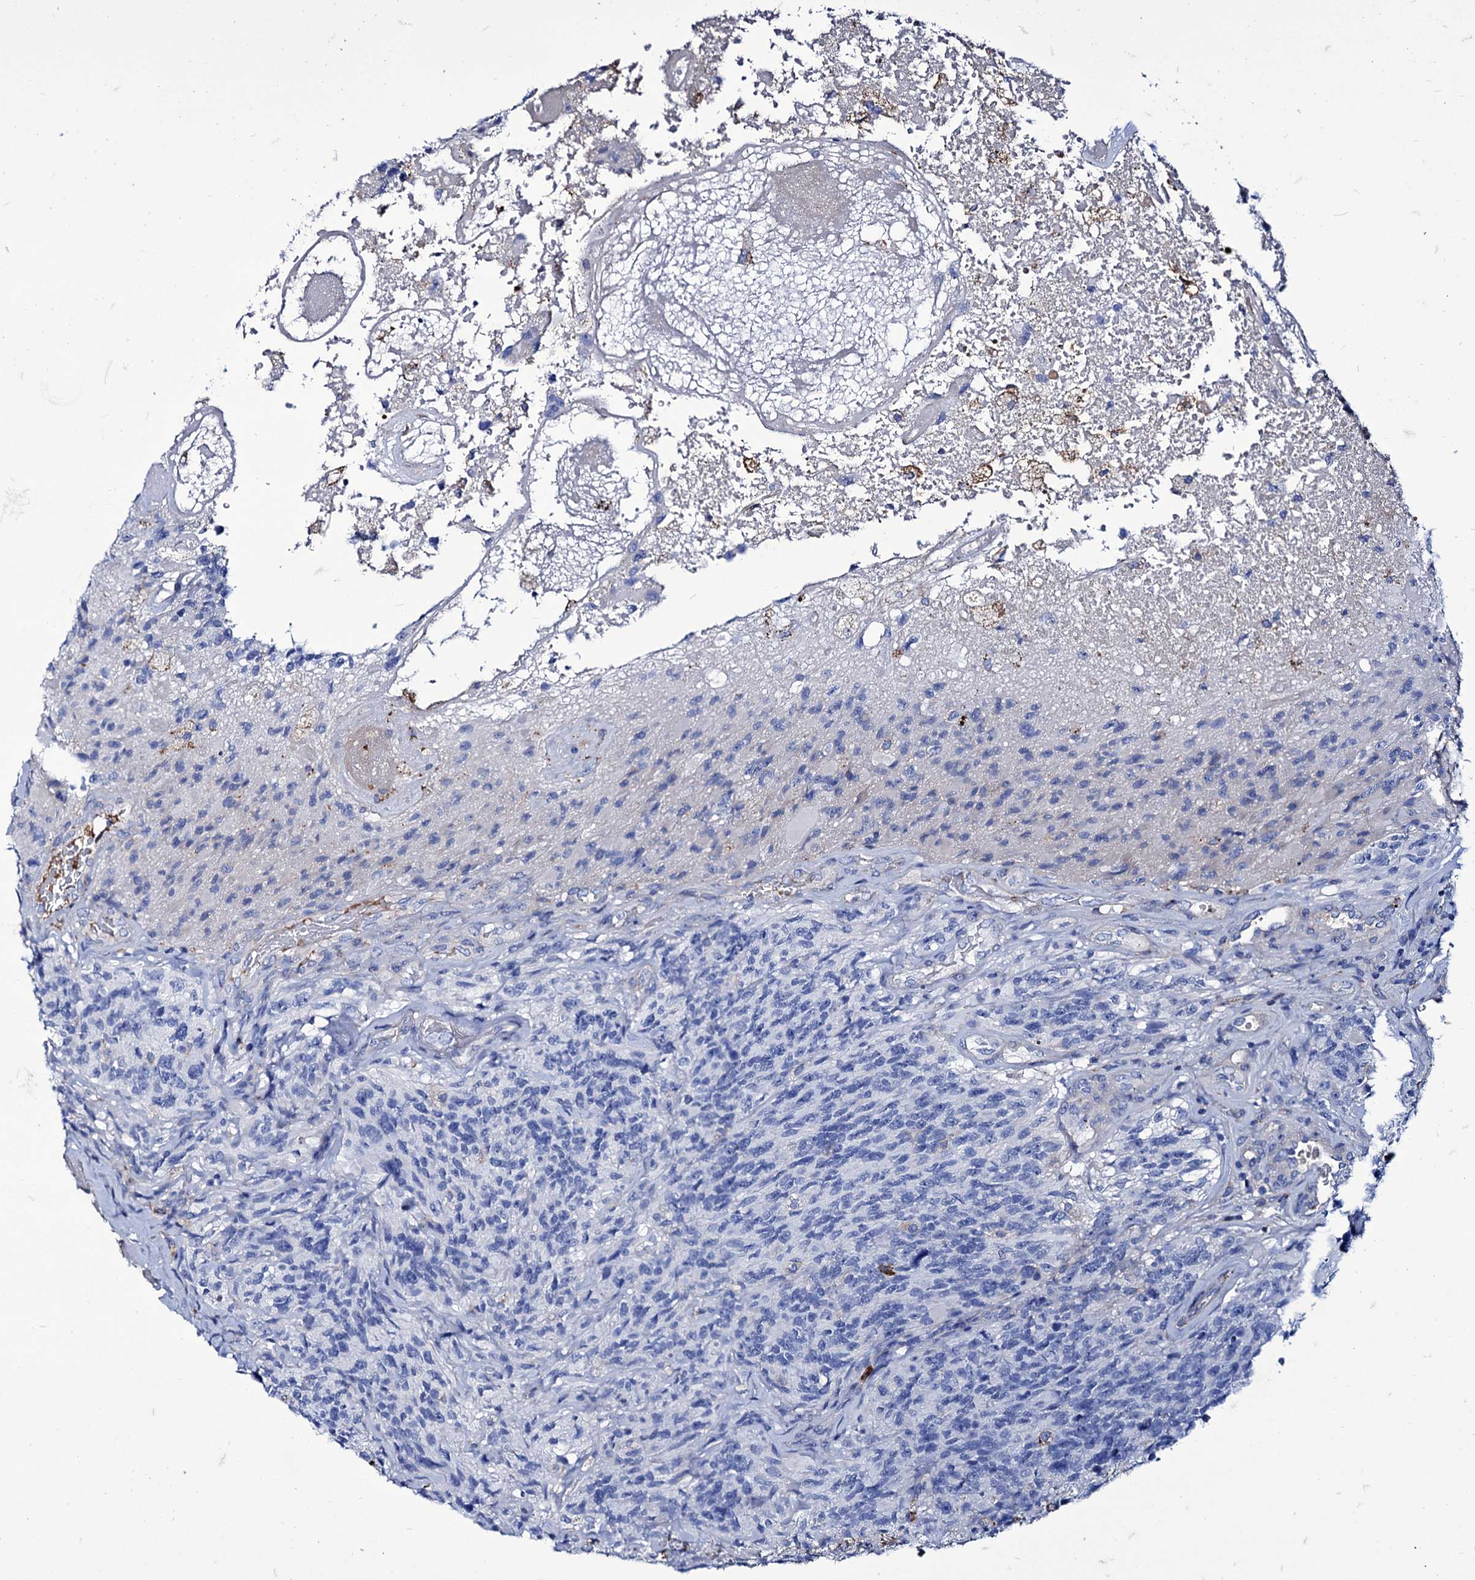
{"staining": {"intensity": "negative", "quantity": "none", "location": "none"}, "tissue": "glioma", "cell_type": "Tumor cells", "image_type": "cancer", "snomed": [{"axis": "morphology", "description": "Glioma, malignant, High grade"}, {"axis": "topography", "description": "Brain"}], "caption": "An image of glioma stained for a protein shows no brown staining in tumor cells.", "gene": "AXL", "patient": {"sex": "male", "age": 76}}